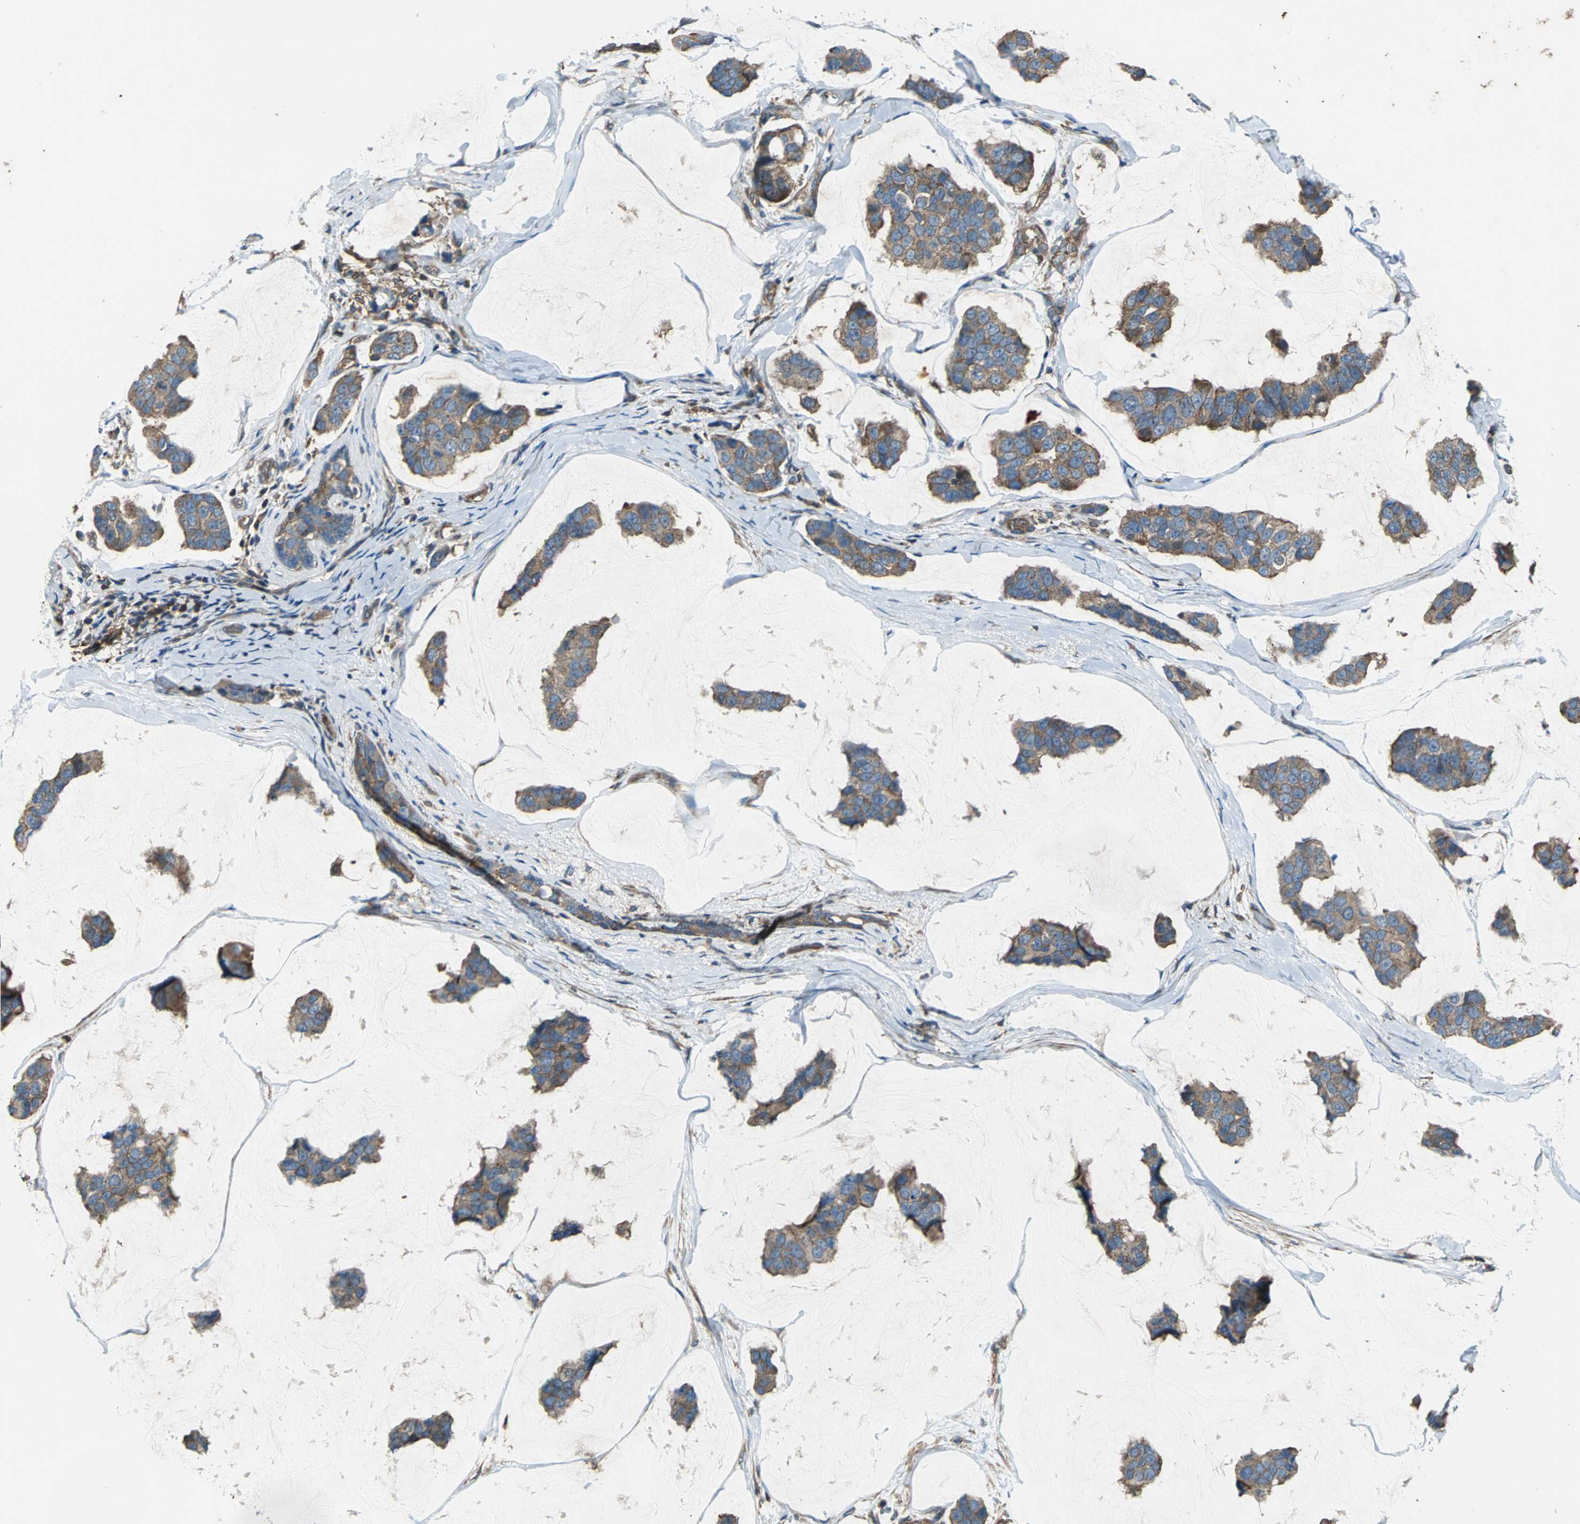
{"staining": {"intensity": "strong", "quantity": ">75%", "location": "cytoplasmic/membranous"}, "tissue": "breast cancer", "cell_type": "Tumor cells", "image_type": "cancer", "snomed": [{"axis": "morphology", "description": "Normal tissue, NOS"}, {"axis": "morphology", "description": "Duct carcinoma"}, {"axis": "topography", "description": "Breast"}], "caption": "Breast cancer stained with a brown dye exhibits strong cytoplasmic/membranous positive positivity in approximately >75% of tumor cells.", "gene": "PARVA", "patient": {"sex": "female", "age": 50}}